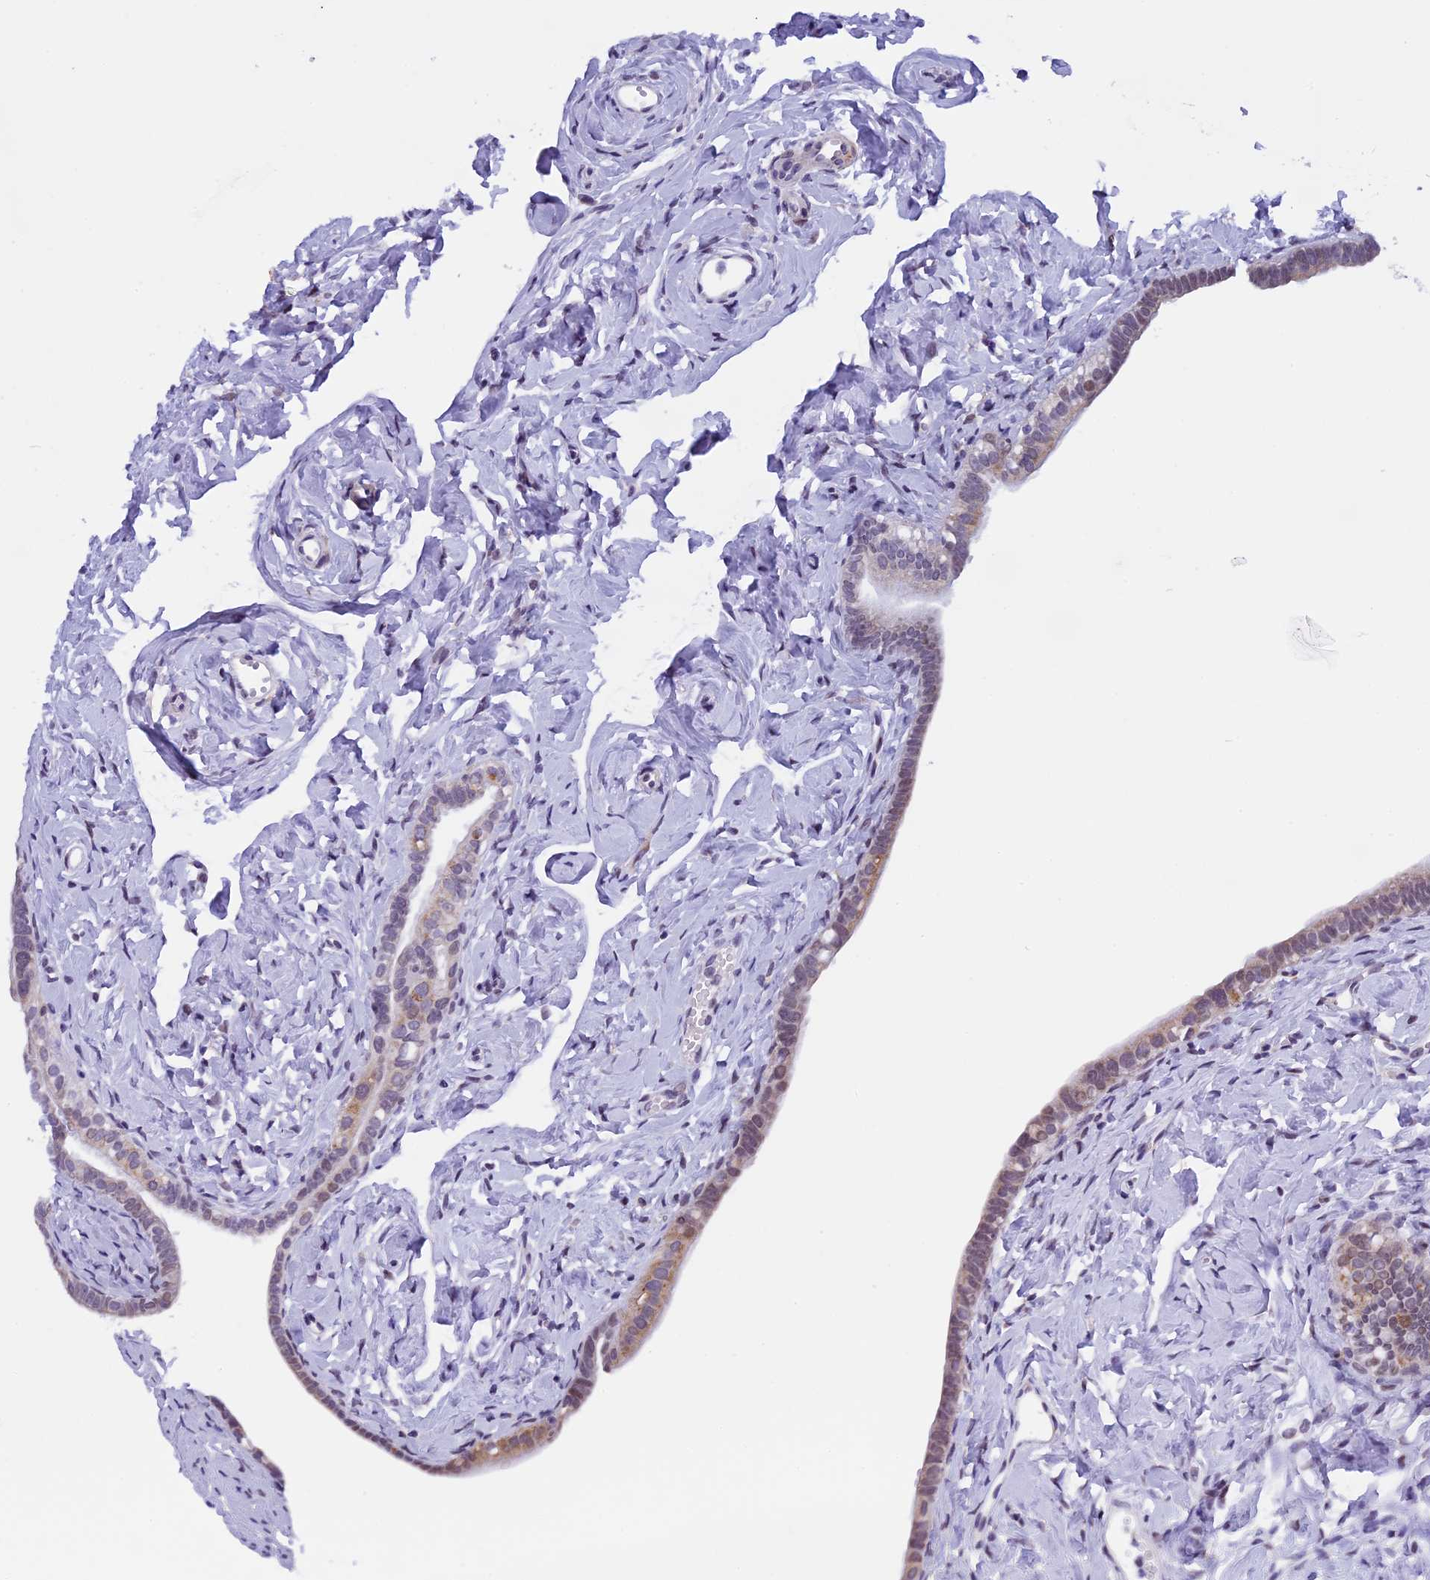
{"staining": {"intensity": "moderate", "quantity": ">75%", "location": "cytoplasmic/membranous"}, "tissue": "fallopian tube", "cell_type": "Glandular cells", "image_type": "normal", "snomed": [{"axis": "morphology", "description": "Normal tissue, NOS"}, {"axis": "topography", "description": "Fallopian tube"}], "caption": "Fallopian tube stained with a brown dye reveals moderate cytoplasmic/membranous positive positivity in about >75% of glandular cells.", "gene": "ZNF317", "patient": {"sex": "female", "age": 66}}